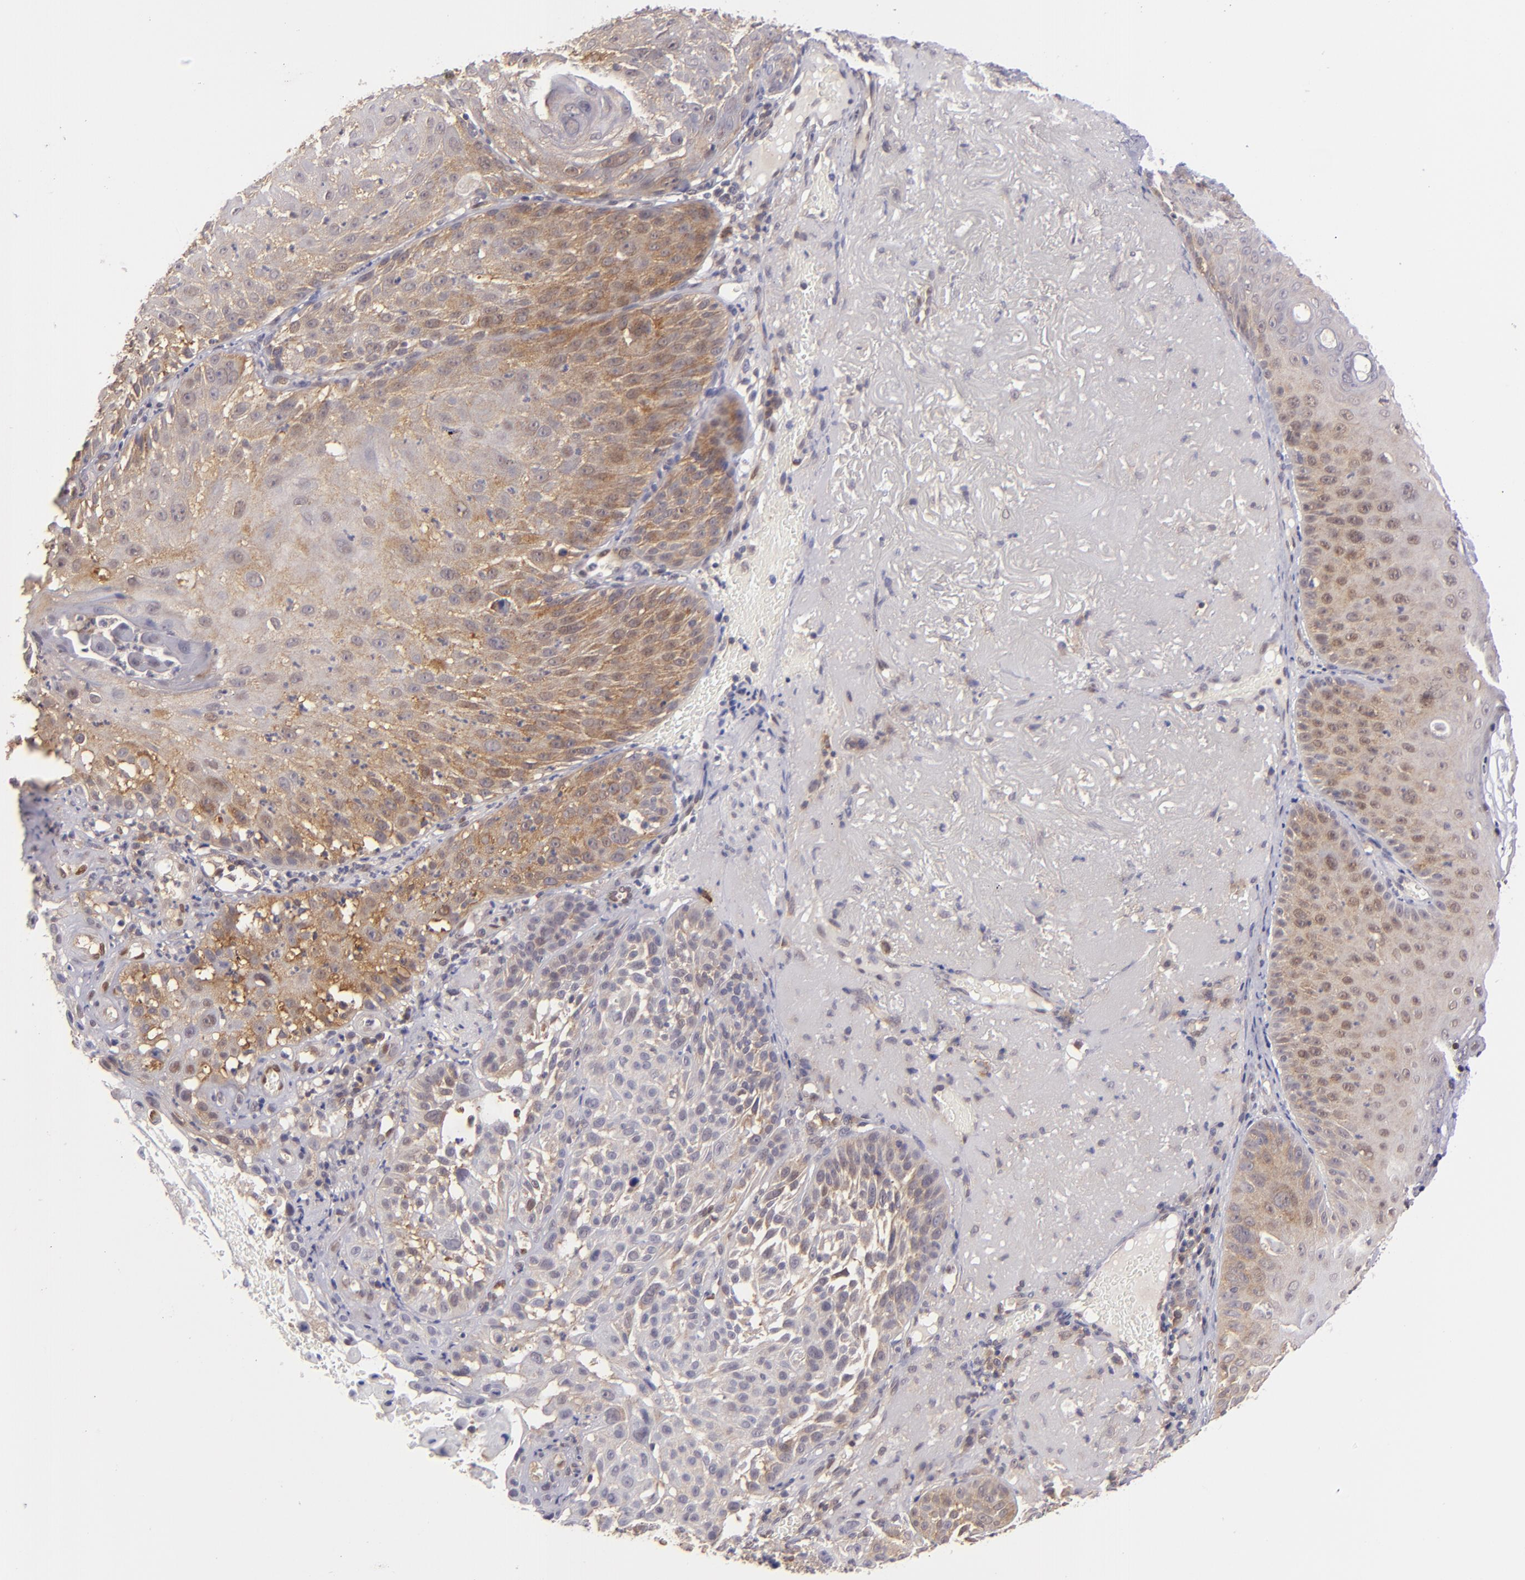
{"staining": {"intensity": "weak", "quantity": "25%-75%", "location": "cytoplasmic/membranous"}, "tissue": "skin cancer", "cell_type": "Tumor cells", "image_type": "cancer", "snomed": [{"axis": "morphology", "description": "Squamous cell carcinoma, NOS"}, {"axis": "topography", "description": "Skin"}], "caption": "A brown stain highlights weak cytoplasmic/membranous expression of a protein in human skin cancer tumor cells.", "gene": "PTPN13", "patient": {"sex": "female", "age": 89}}